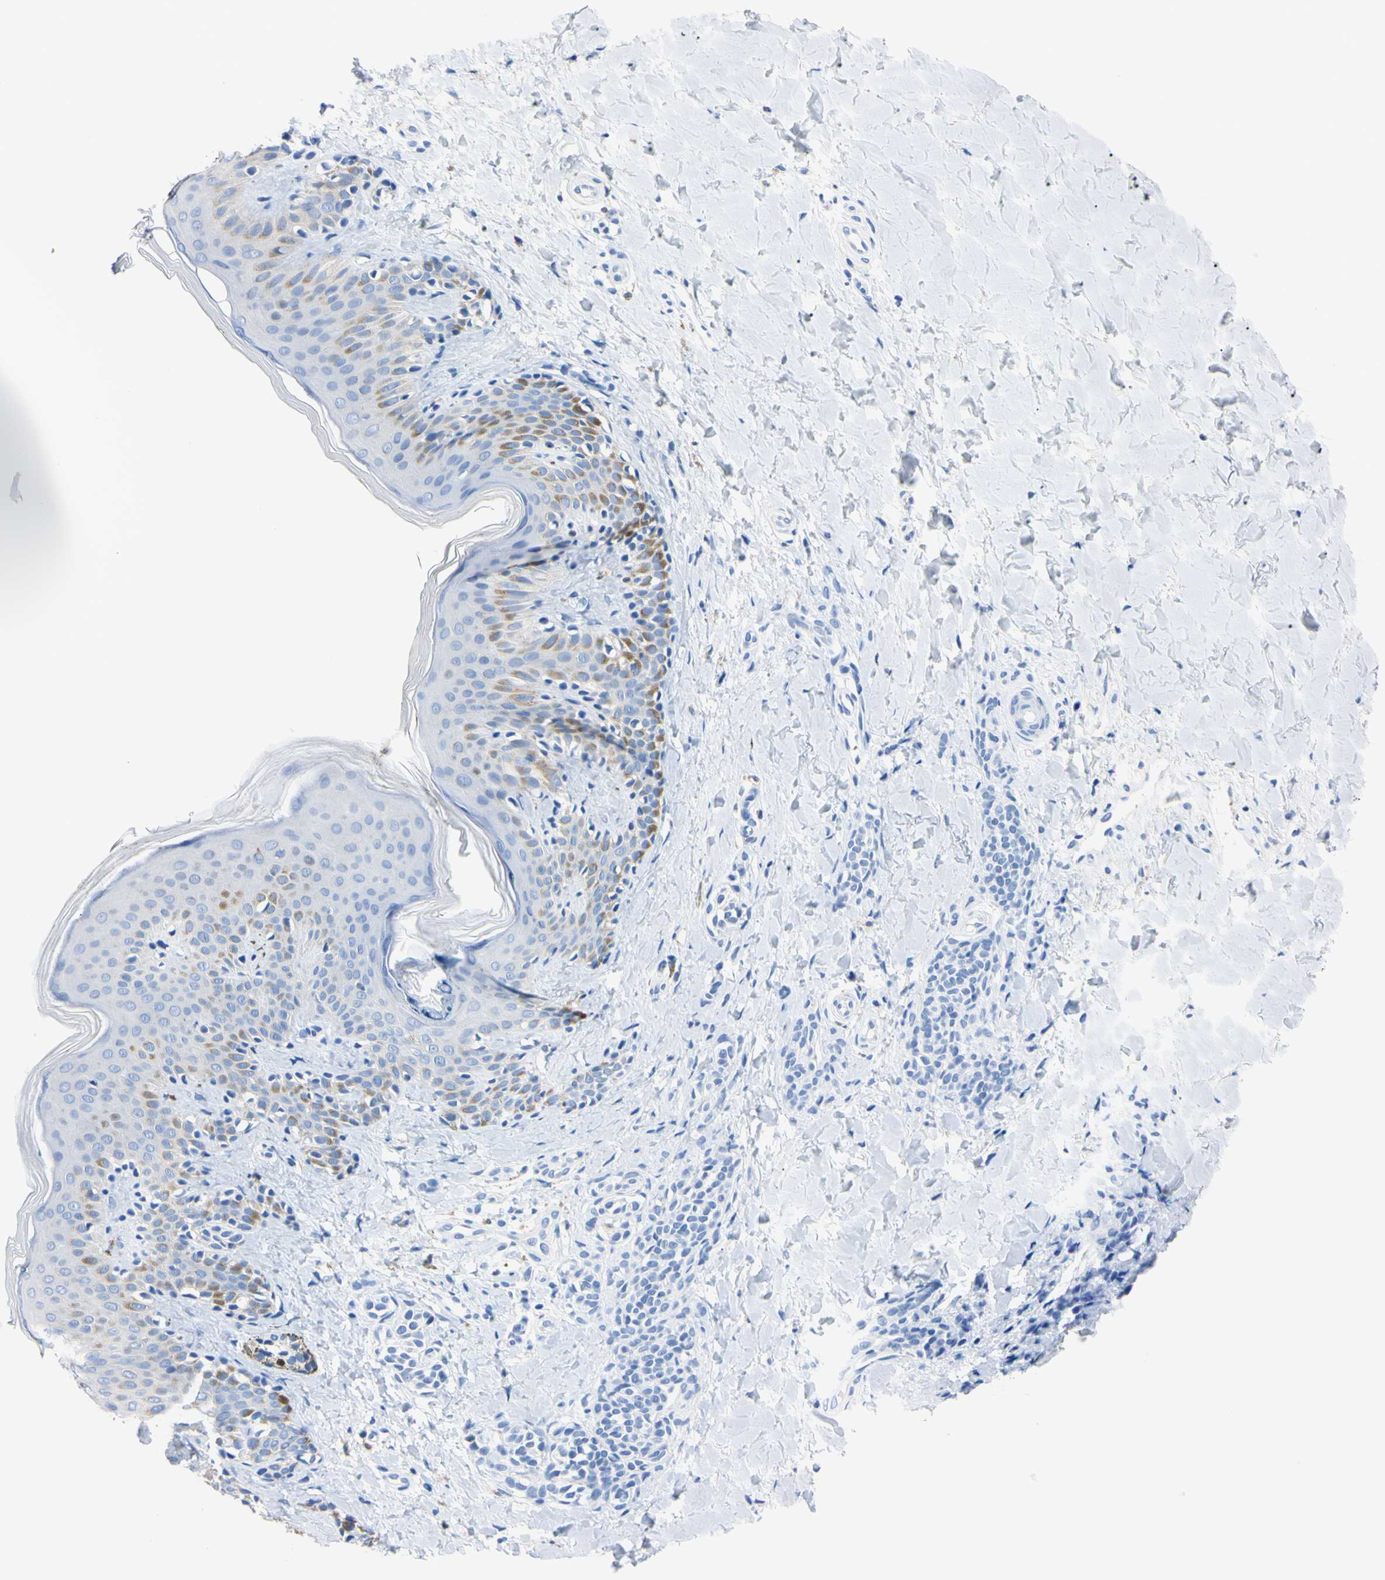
{"staining": {"intensity": "negative", "quantity": "none", "location": "none"}, "tissue": "skin", "cell_type": "Fibroblasts", "image_type": "normal", "snomed": [{"axis": "morphology", "description": "Normal tissue, NOS"}, {"axis": "topography", "description": "Skin"}], "caption": "Fibroblasts are negative for protein expression in normal human skin. (Stains: DAB (3,3'-diaminobenzidine) immunohistochemistry (IHC) with hematoxylin counter stain, Microscopy: brightfield microscopy at high magnification).", "gene": "NCF4", "patient": {"sex": "male", "age": 16}}